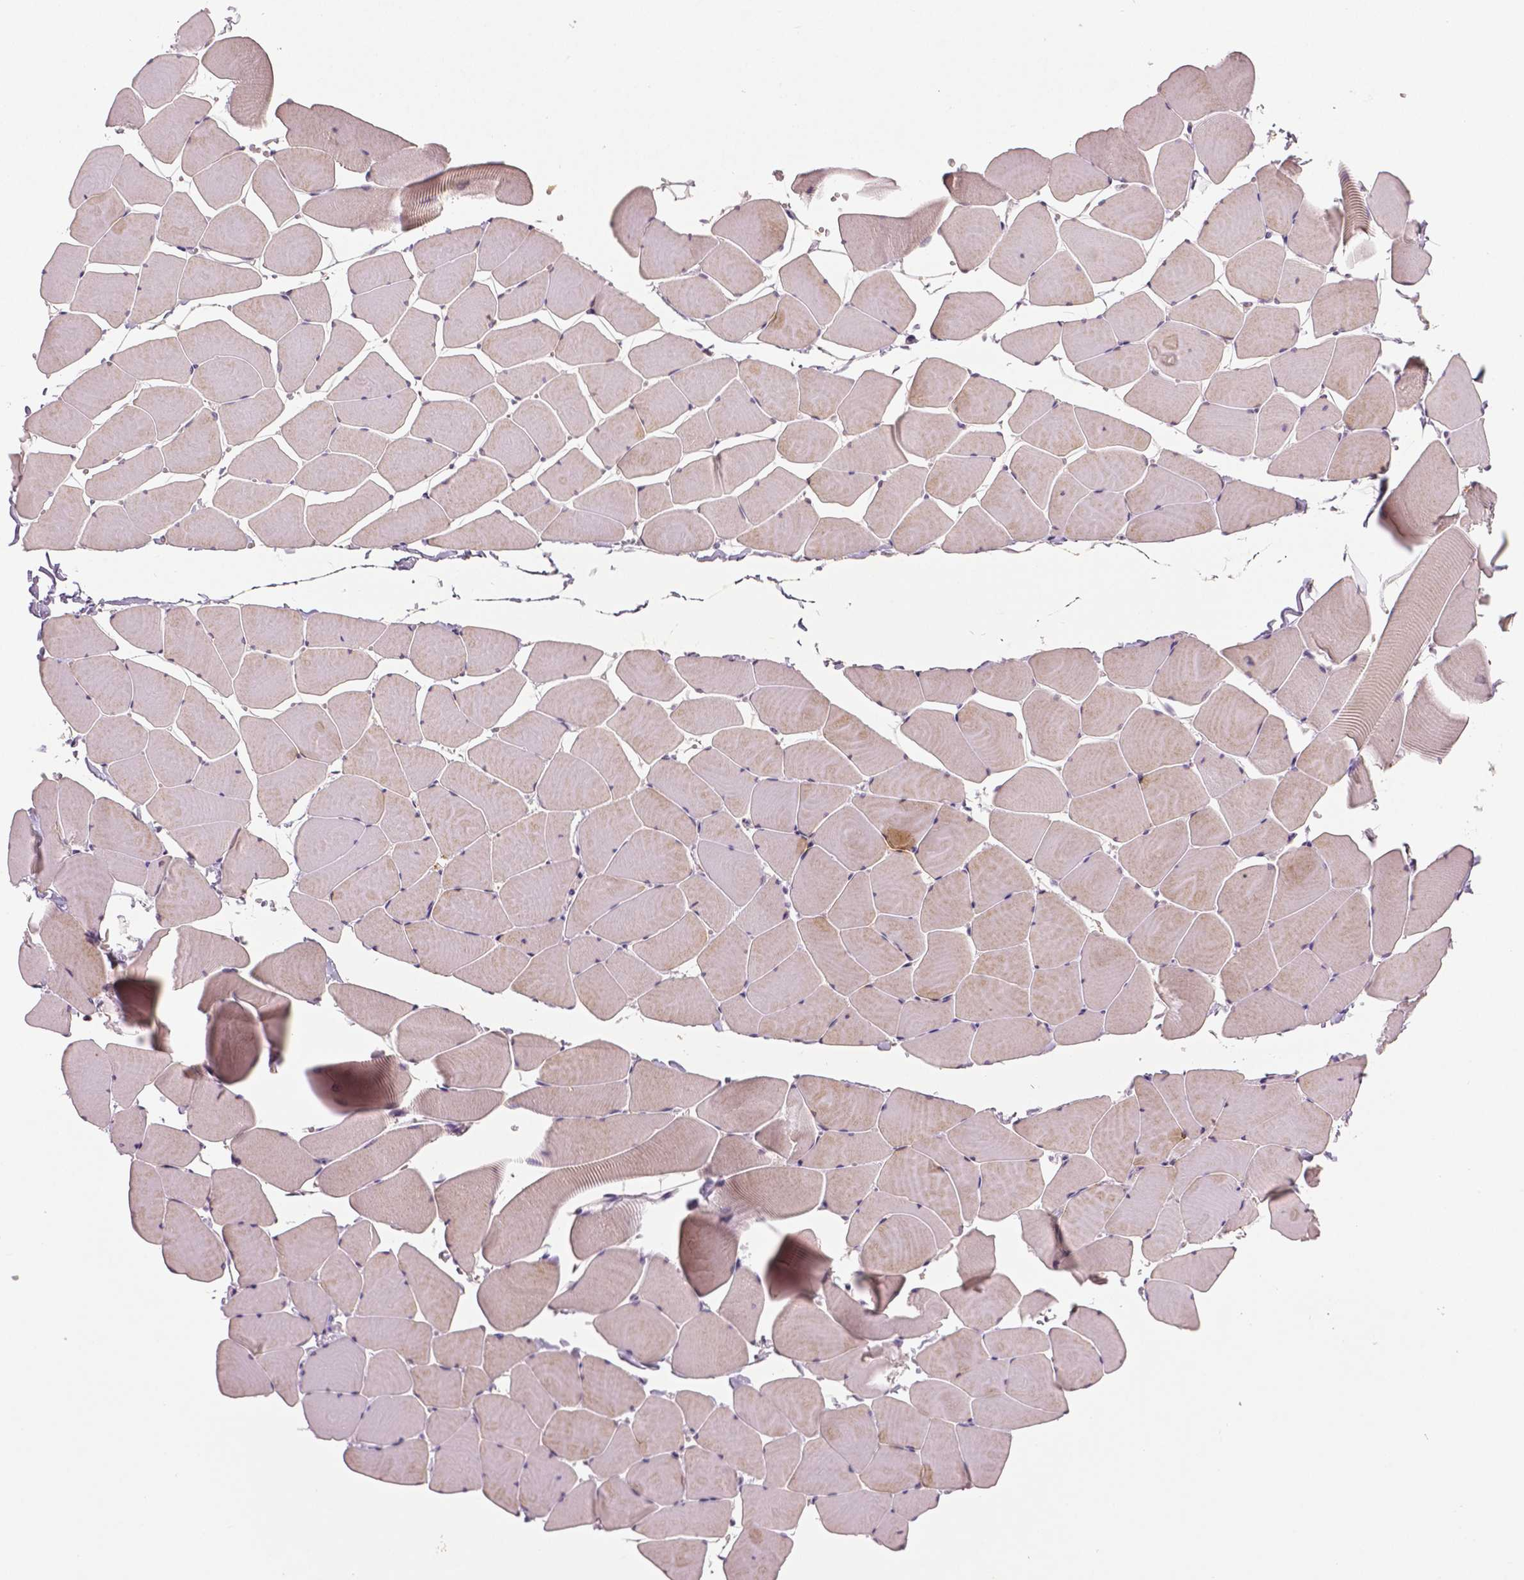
{"staining": {"intensity": "negative", "quantity": "none", "location": "none"}, "tissue": "skeletal muscle", "cell_type": "Myocytes", "image_type": "normal", "snomed": [{"axis": "morphology", "description": "Normal tissue, NOS"}, {"axis": "topography", "description": "Skeletal muscle"}], "caption": "This micrograph is of normal skeletal muscle stained with immunohistochemistry (IHC) to label a protein in brown with the nuclei are counter-stained blue. There is no staining in myocytes.", "gene": "MKI67", "patient": {"sex": "male", "age": 25}}